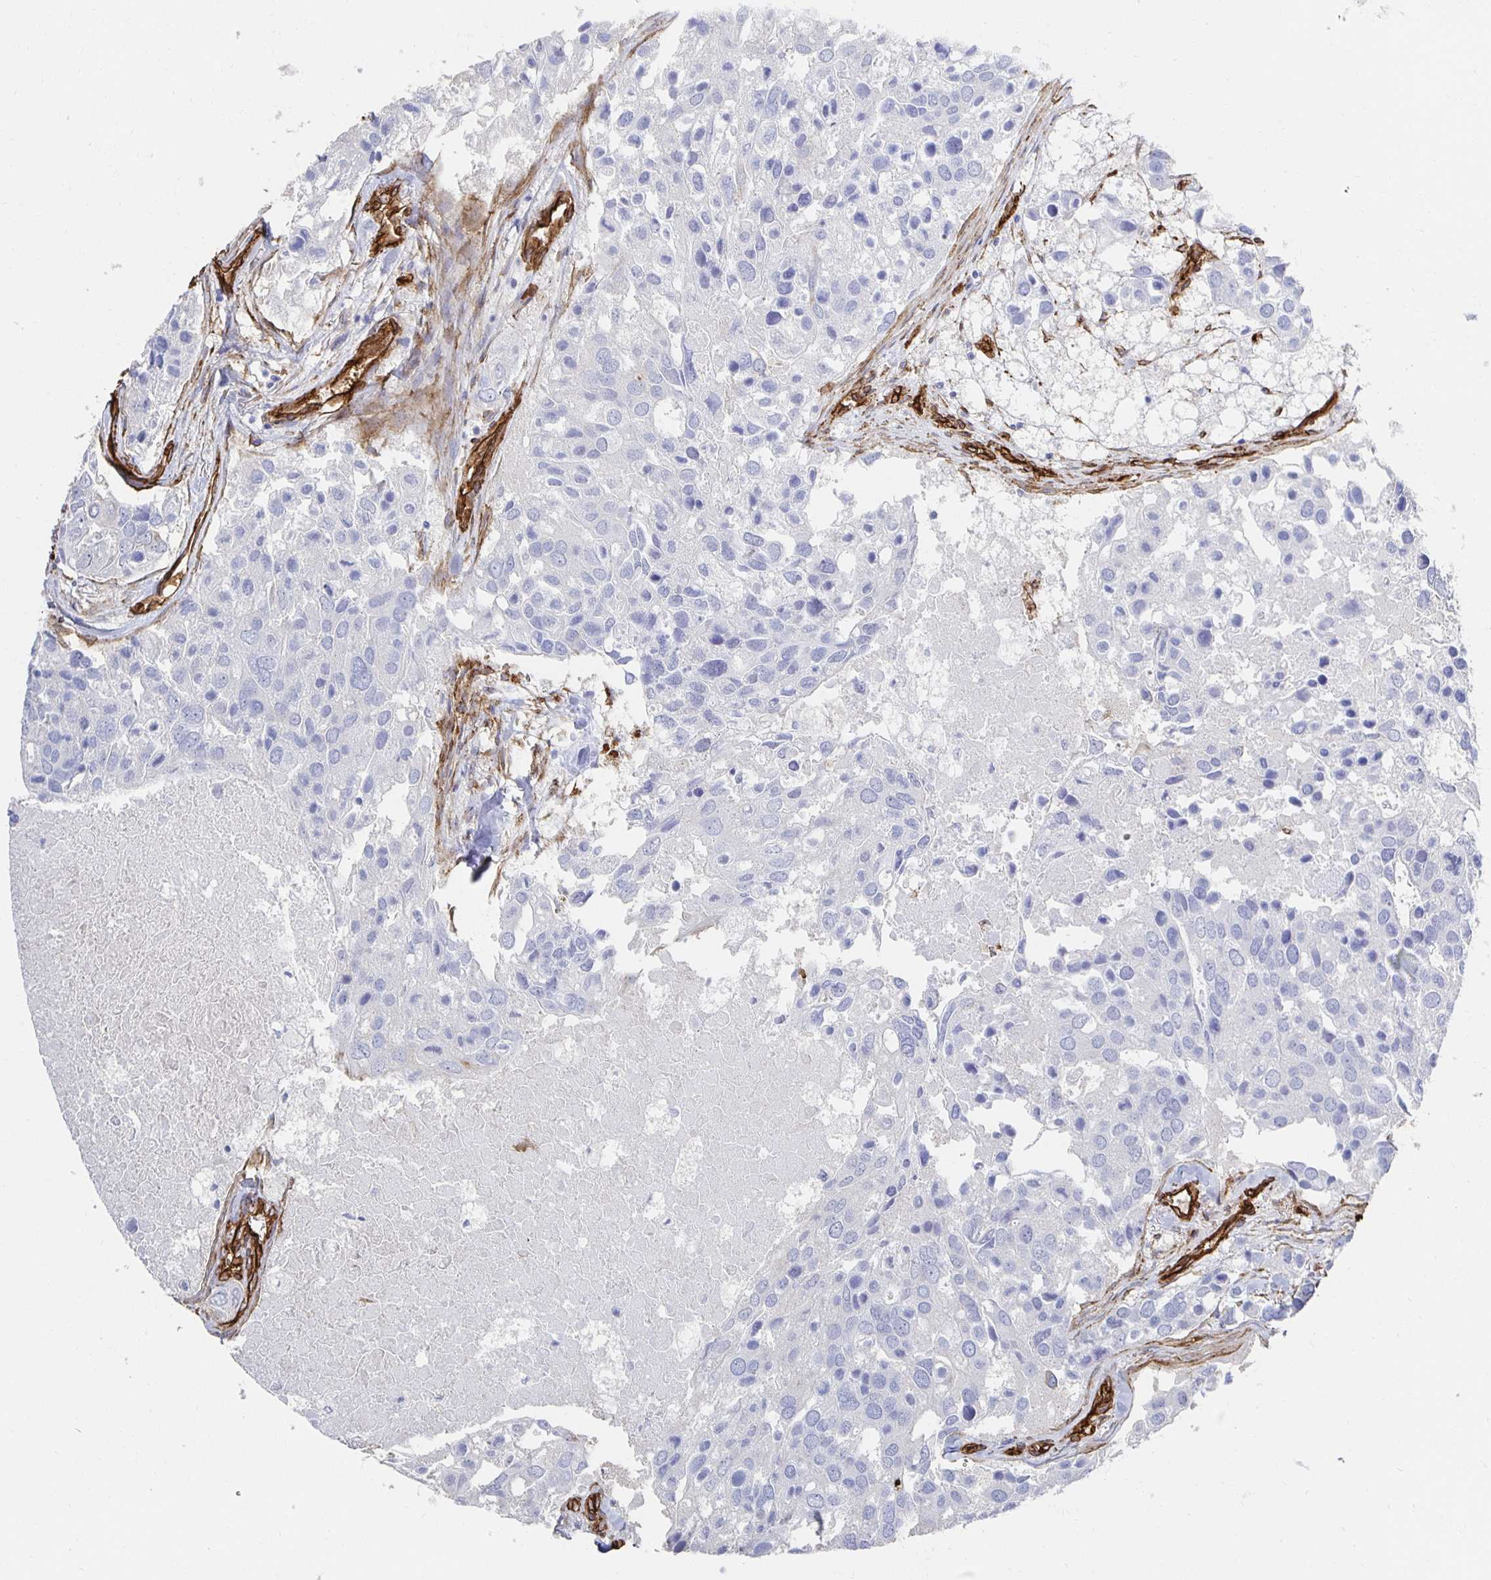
{"staining": {"intensity": "negative", "quantity": "none", "location": "none"}, "tissue": "breast cancer", "cell_type": "Tumor cells", "image_type": "cancer", "snomed": [{"axis": "morphology", "description": "Duct carcinoma"}, {"axis": "topography", "description": "Breast"}], "caption": "This is an immunohistochemistry (IHC) photomicrograph of breast cancer (infiltrating ductal carcinoma). There is no positivity in tumor cells.", "gene": "VIPR2", "patient": {"sex": "female", "age": 83}}